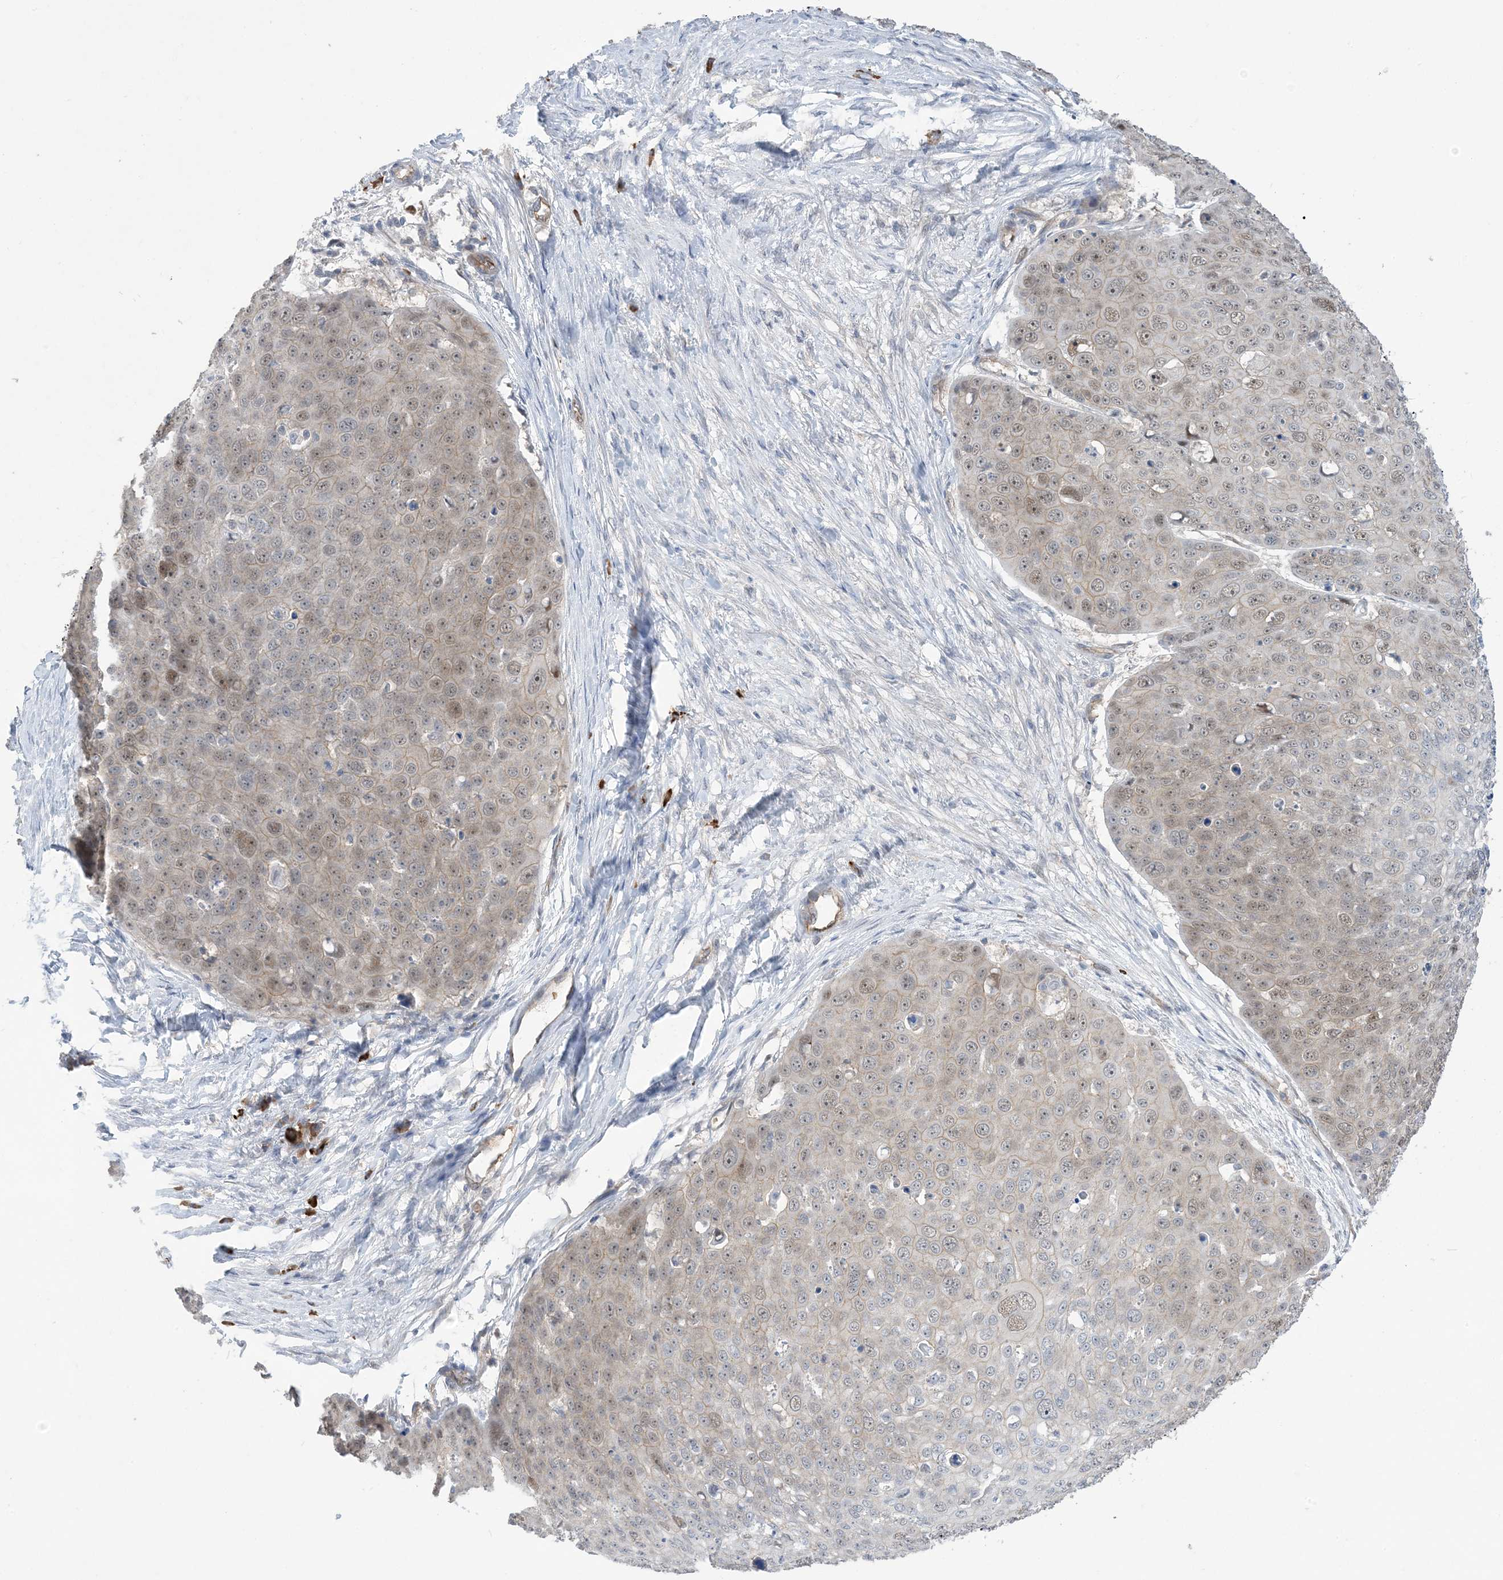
{"staining": {"intensity": "negative", "quantity": "none", "location": "none"}, "tissue": "skin cancer", "cell_type": "Tumor cells", "image_type": "cancer", "snomed": [{"axis": "morphology", "description": "Squamous cell carcinoma, NOS"}, {"axis": "topography", "description": "Skin"}], "caption": "IHC photomicrograph of squamous cell carcinoma (skin) stained for a protein (brown), which reveals no expression in tumor cells.", "gene": "AOC1", "patient": {"sex": "male", "age": 71}}